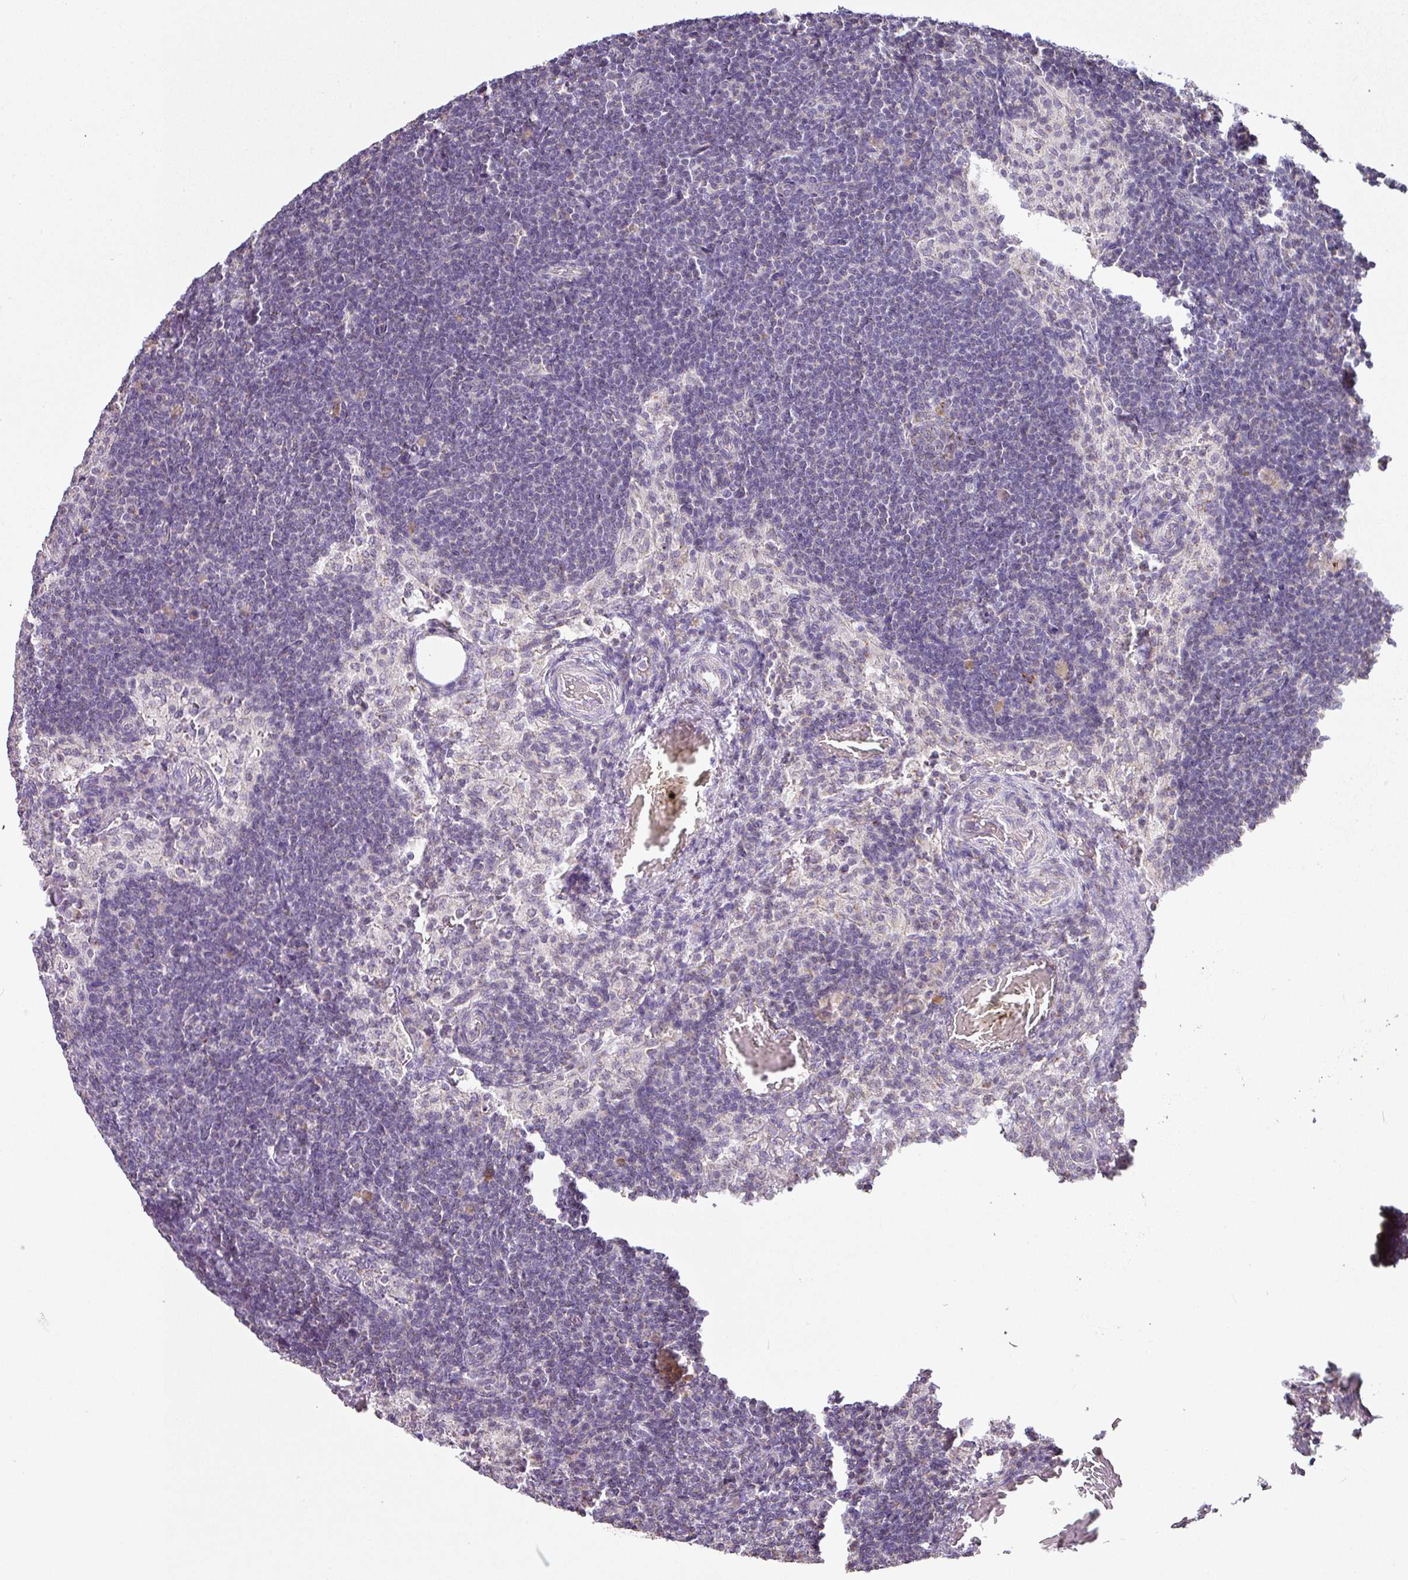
{"staining": {"intensity": "moderate", "quantity": "25%-75%", "location": "cytoplasmic/membranous"}, "tissue": "lymph node", "cell_type": "Non-germinal center cells", "image_type": "normal", "snomed": [{"axis": "morphology", "description": "Normal tissue, NOS"}, {"axis": "topography", "description": "Lymph node"}], "caption": "Immunohistochemistry of unremarkable lymph node demonstrates medium levels of moderate cytoplasmic/membranous positivity in about 25%-75% of non-germinal center cells.", "gene": "MYOM2", "patient": {"sex": "male", "age": 49}}